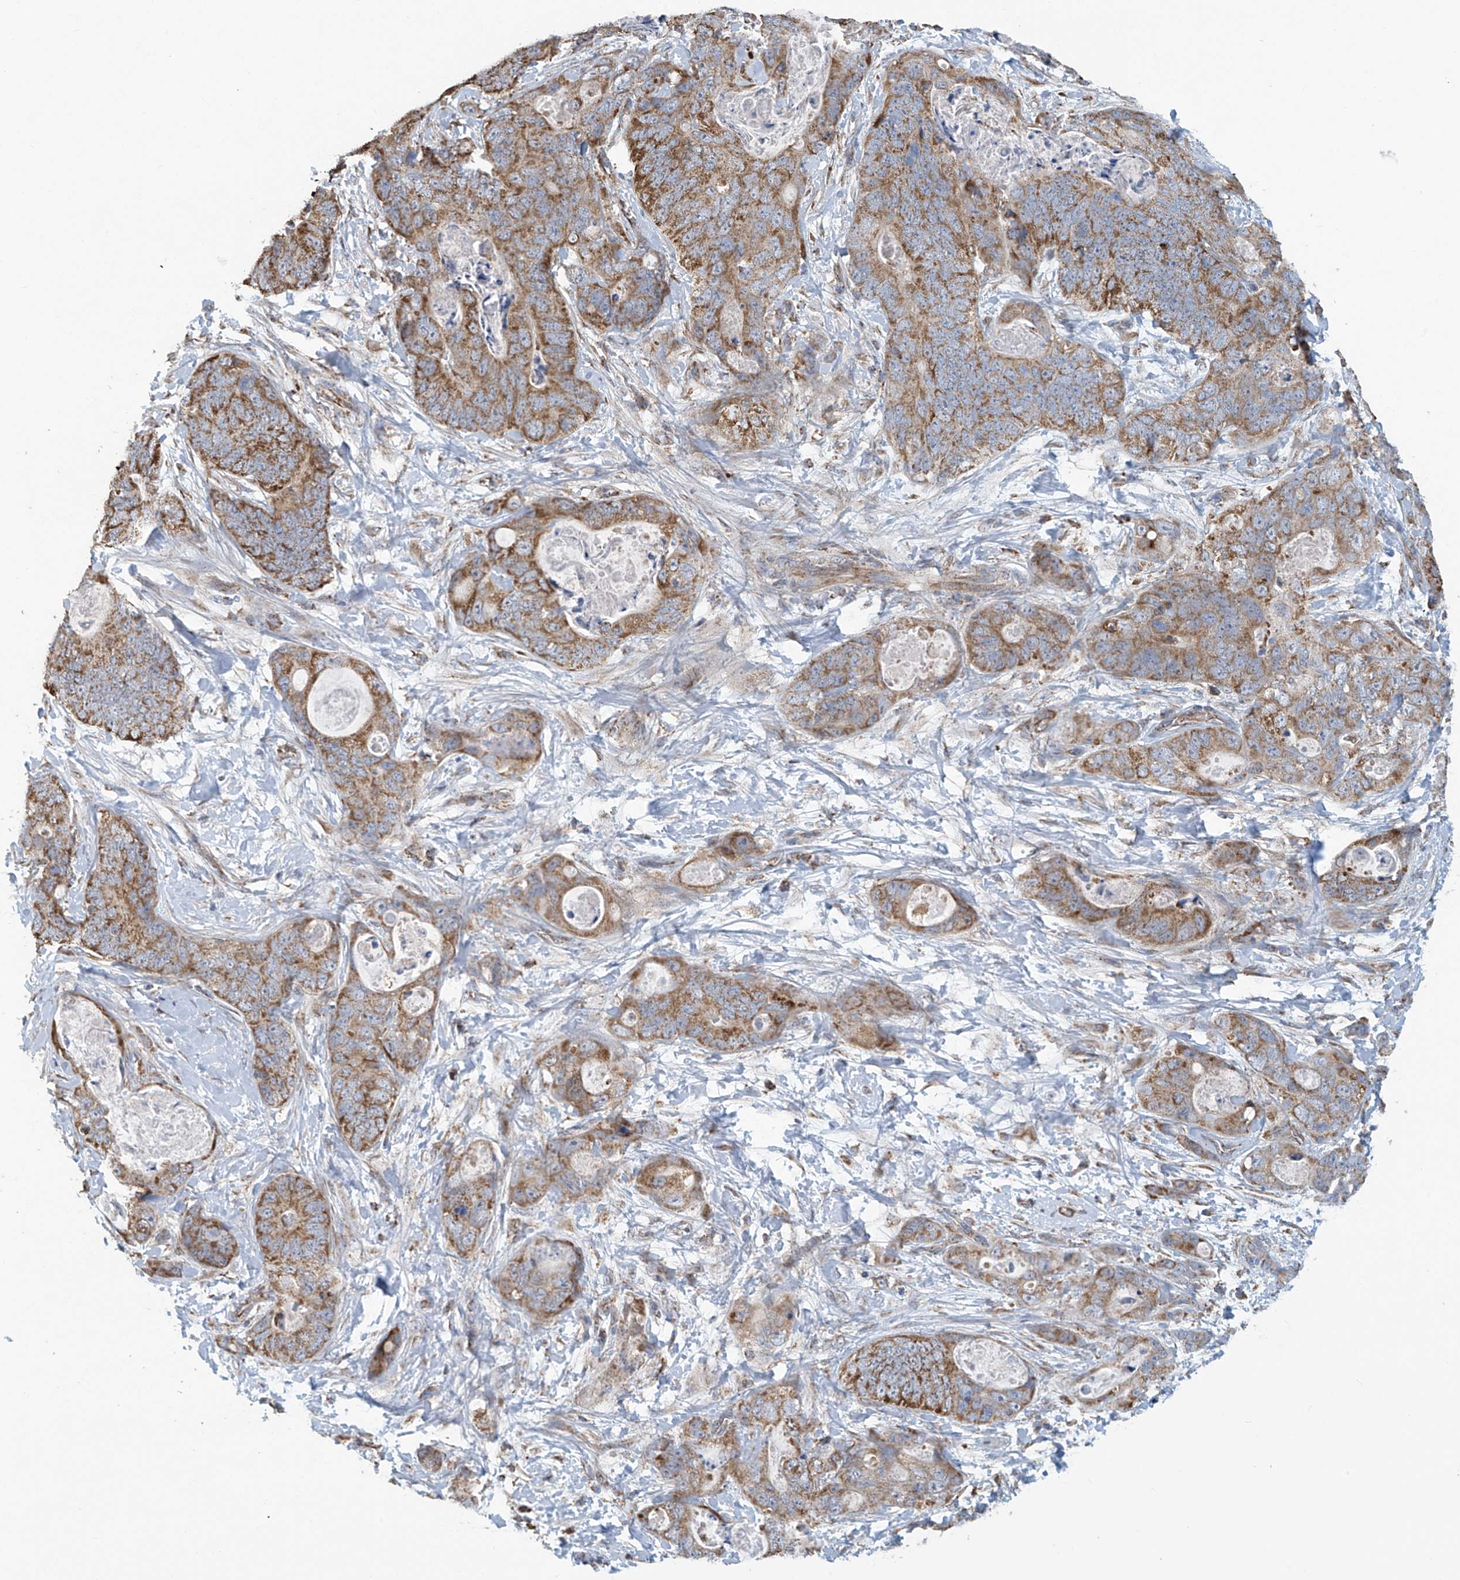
{"staining": {"intensity": "moderate", "quantity": ">75%", "location": "cytoplasmic/membranous"}, "tissue": "stomach cancer", "cell_type": "Tumor cells", "image_type": "cancer", "snomed": [{"axis": "morphology", "description": "Adenocarcinoma, NOS"}, {"axis": "topography", "description": "Stomach"}], "caption": "Adenocarcinoma (stomach) stained with immunohistochemistry shows moderate cytoplasmic/membranous positivity in approximately >75% of tumor cells. The staining is performed using DAB brown chromogen to label protein expression. The nuclei are counter-stained blue using hematoxylin.", "gene": "COMMD1", "patient": {"sex": "female", "age": 89}}